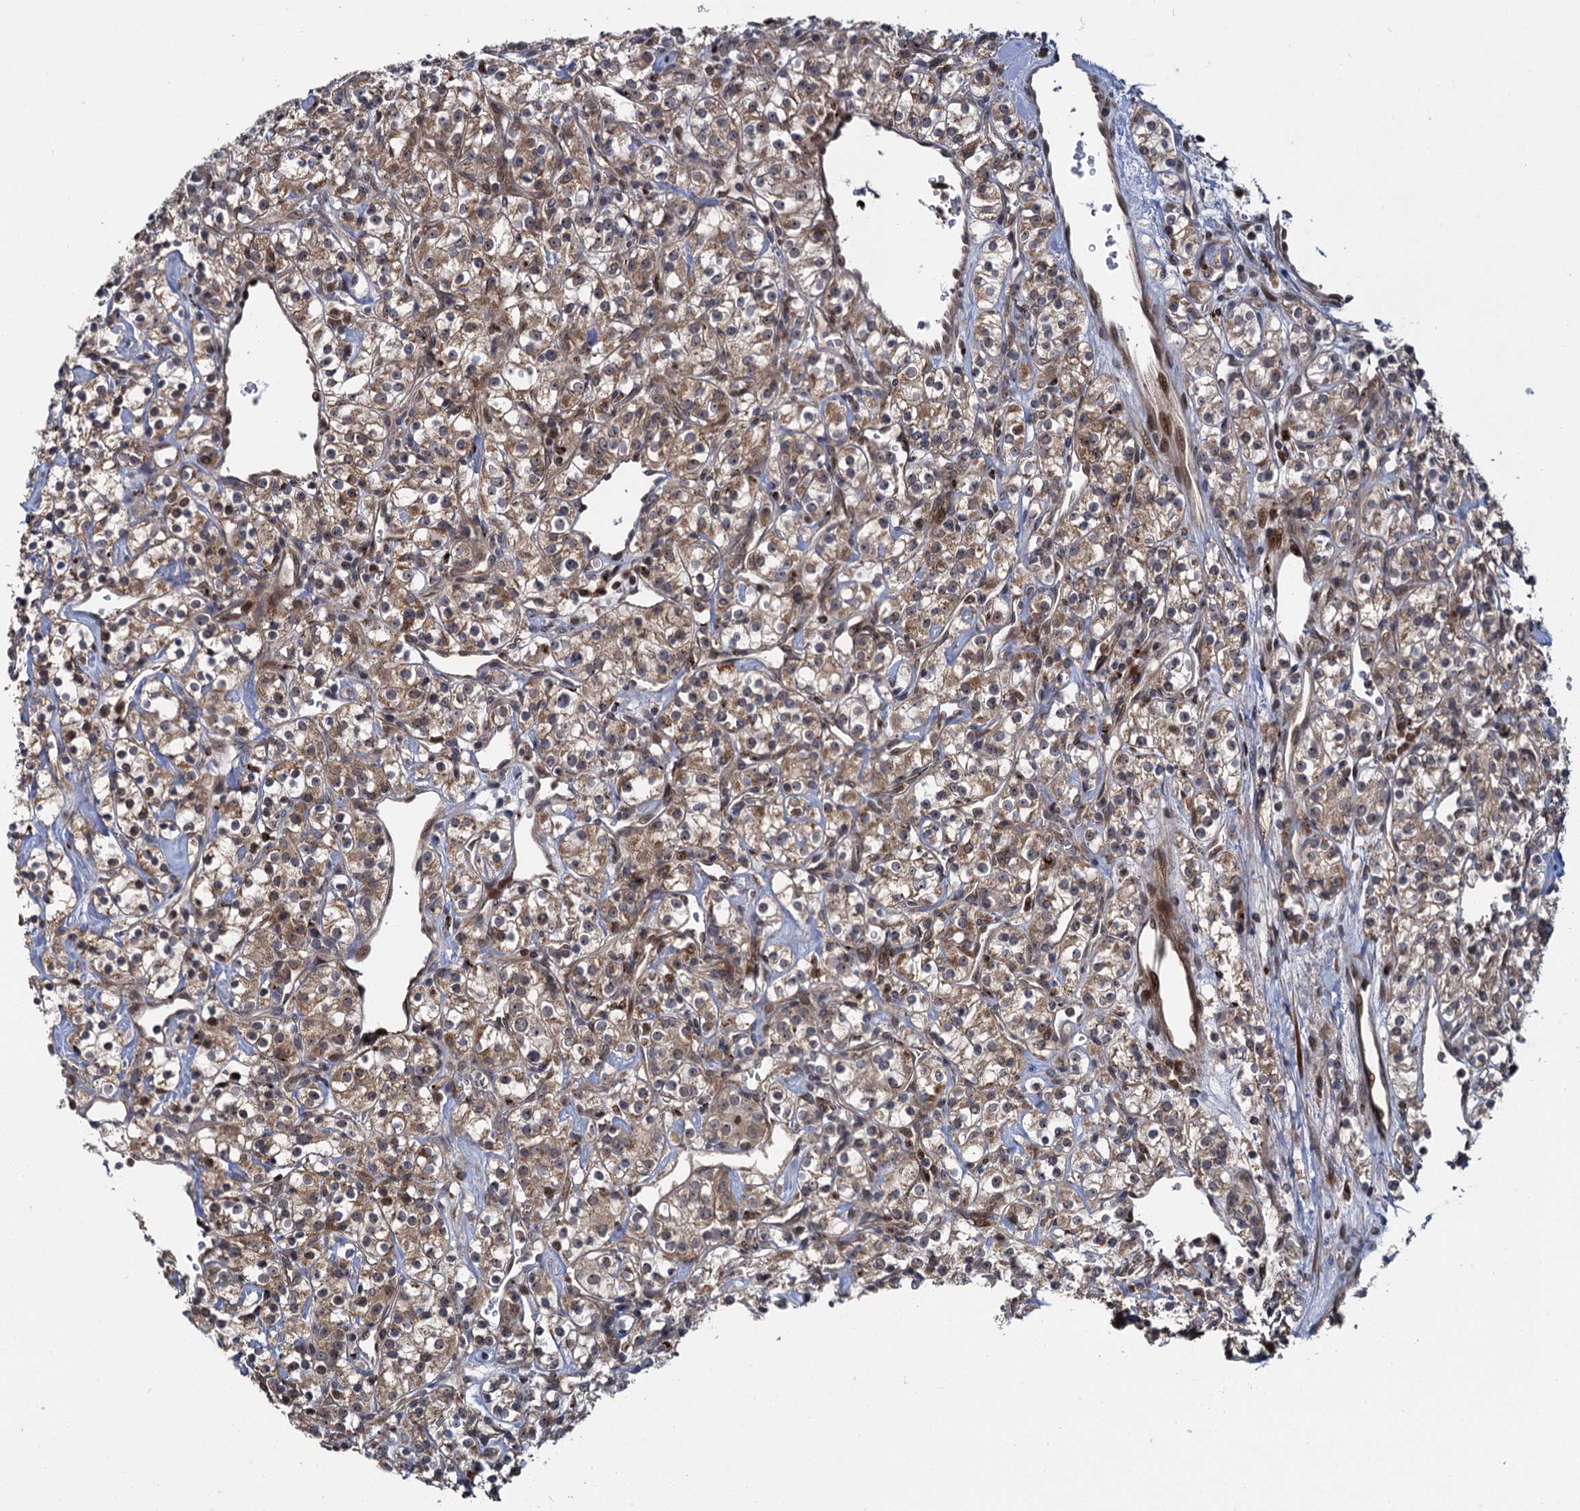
{"staining": {"intensity": "moderate", "quantity": ">75%", "location": "cytoplasmic/membranous"}, "tissue": "renal cancer", "cell_type": "Tumor cells", "image_type": "cancer", "snomed": [{"axis": "morphology", "description": "Adenocarcinoma, NOS"}, {"axis": "topography", "description": "Kidney"}], "caption": "Immunohistochemistry photomicrograph of neoplastic tissue: human renal cancer stained using immunohistochemistry (IHC) demonstrates medium levels of moderate protein expression localized specifically in the cytoplasmic/membranous of tumor cells, appearing as a cytoplasmic/membranous brown color.", "gene": "GAL3ST4", "patient": {"sex": "male", "age": 77}}